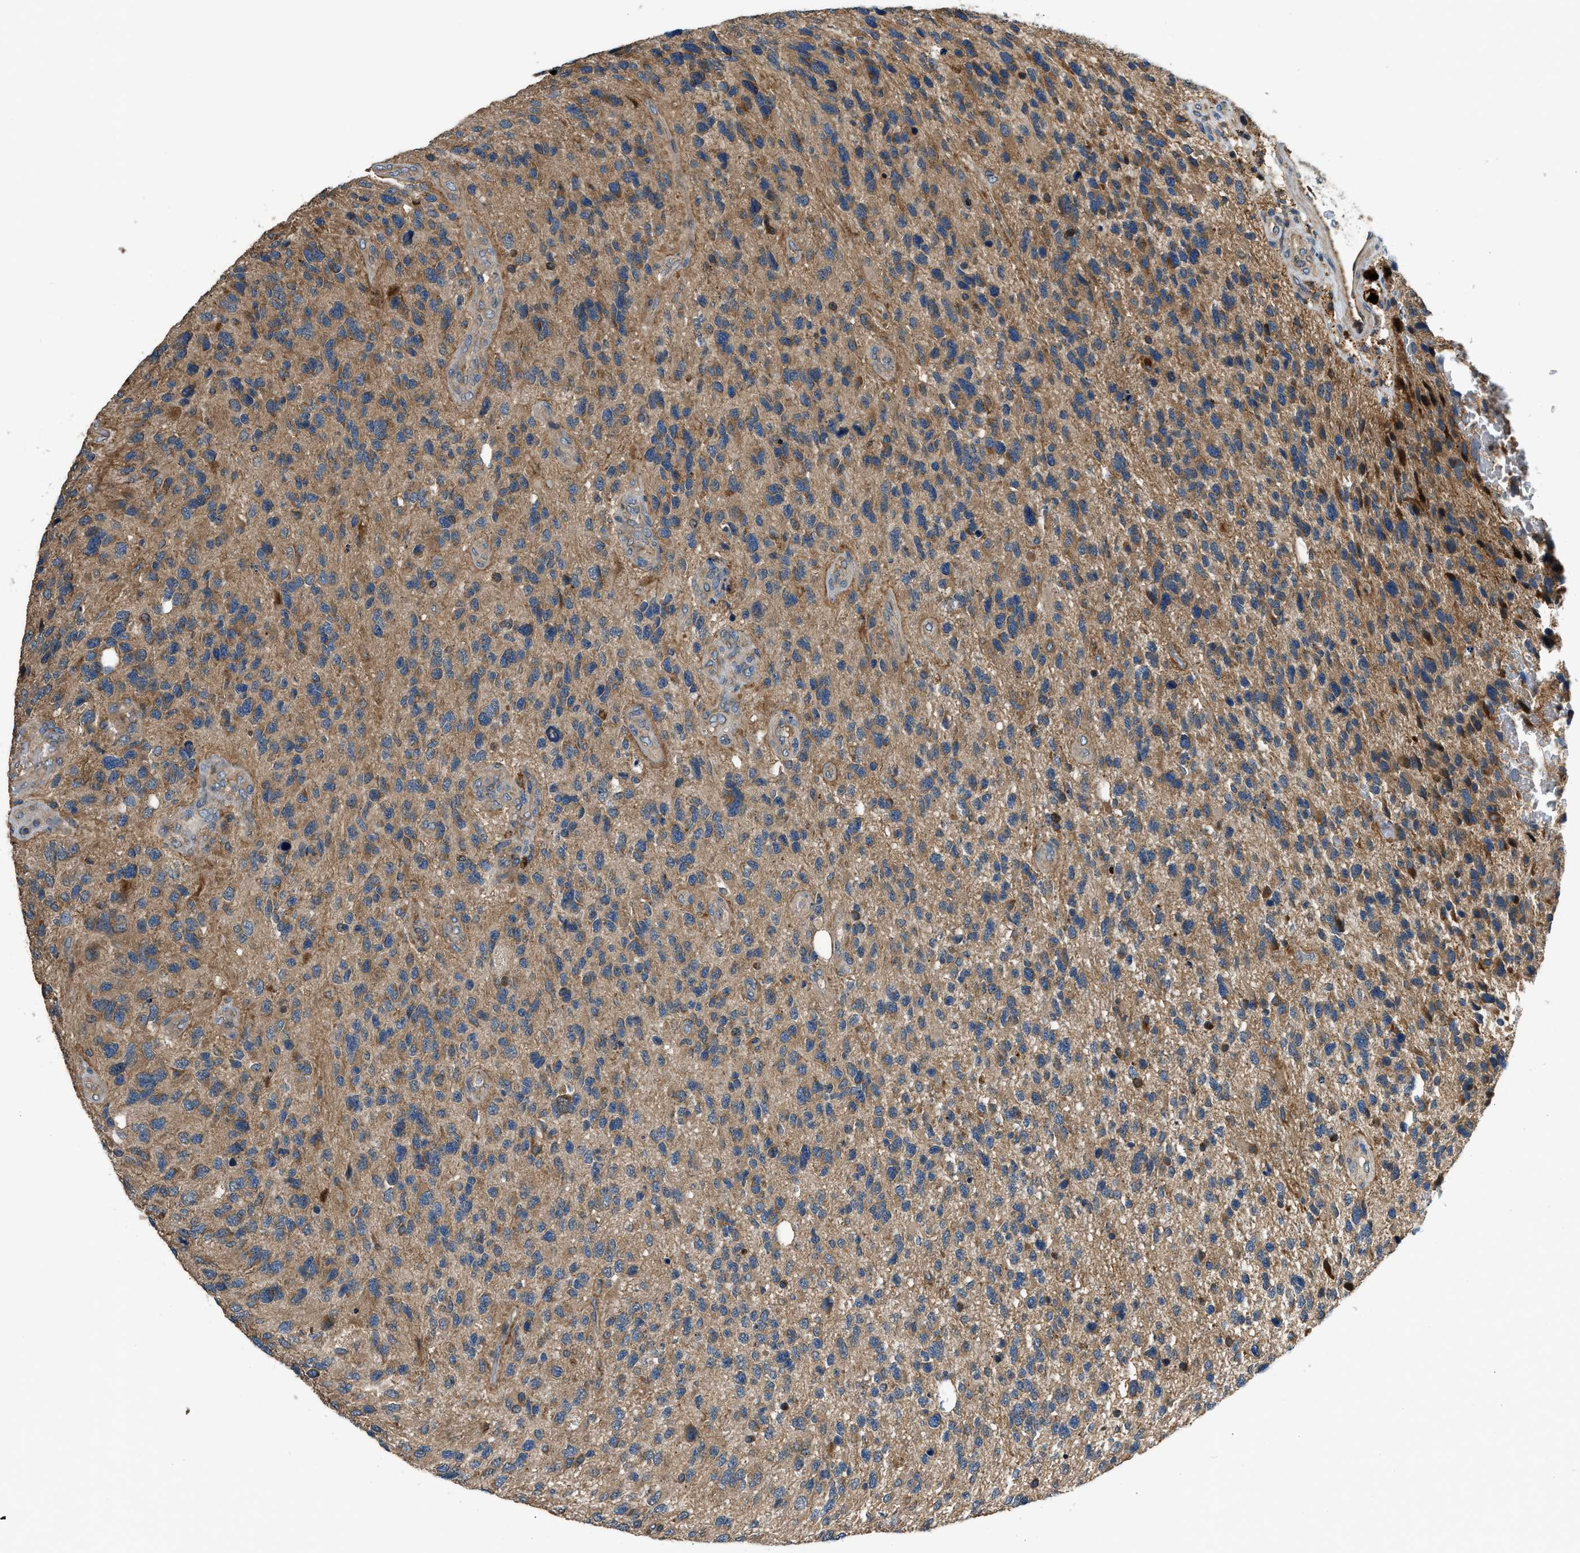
{"staining": {"intensity": "moderate", "quantity": ">75%", "location": "cytoplasmic/membranous"}, "tissue": "glioma", "cell_type": "Tumor cells", "image_type": "cancer", "snomed": [{"axis": "morphology", "description": "Glioma, malignant, High grade"}, {"axis": "topography", "description": "Brain"}], "caption": "Moderate cytoplasmic/membranous staining for a protein is seen in about >75% of tumor cells of malignant high-grade glioma using IHC.", "gene": "IL3RA", "patient": {"sex": "female", "age": 58}}